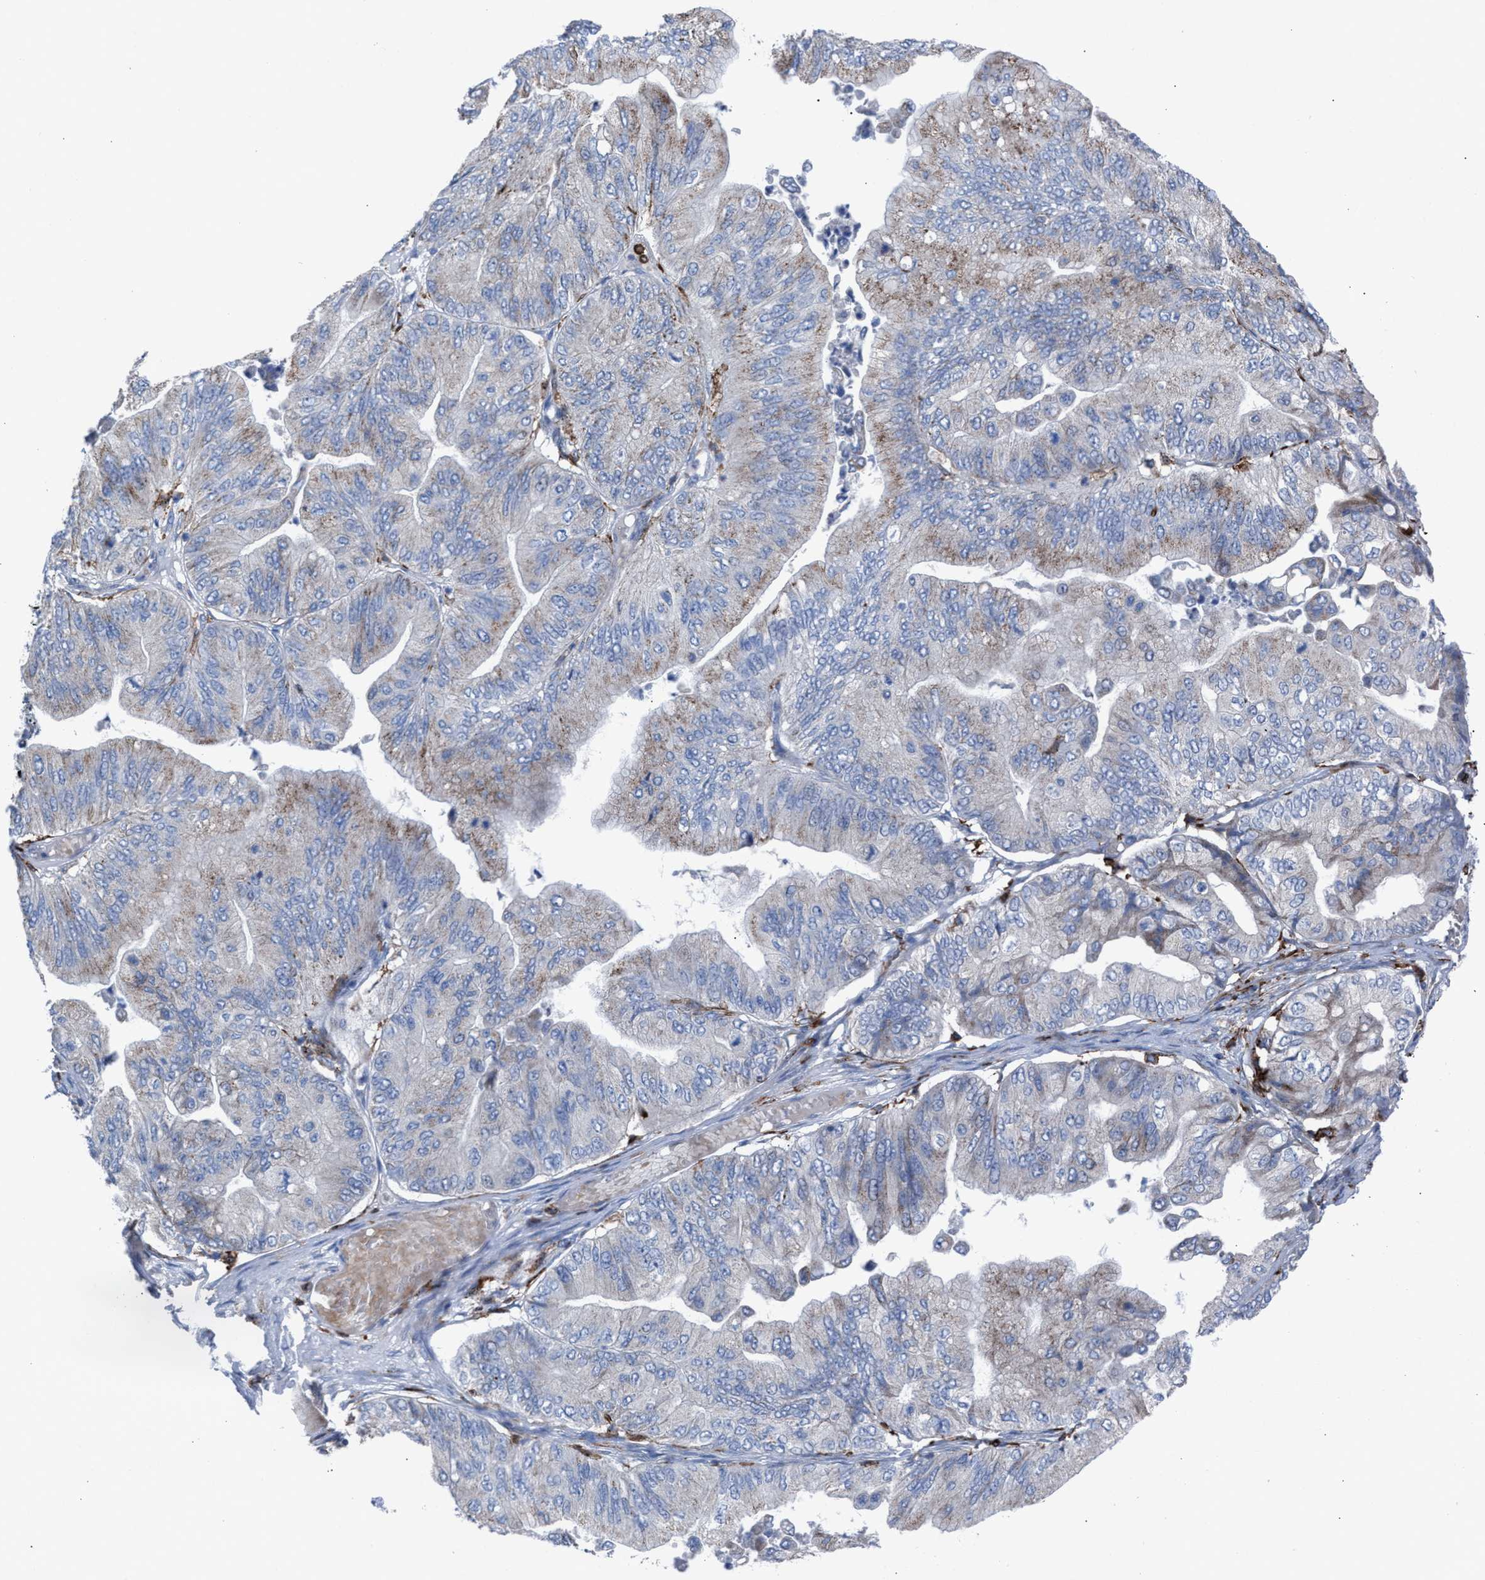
{"staining": {"intensity": "moderate", "quantity": "25%-75%", "location": "cytoplasmic/membranous"}, "tissue": "ovarian cancer", "cell_type": "Tumor cells", "image_type": "cancer", "snomed": [{"axis": "morphology", "description": "Cystadenocarcinoma, mucinous, NOS"}, {"axis": "topography", "description": "Ovary"}], "caption": "Ovarian mucinous cystadenocarcinoma stained with IHC exhibits moderate cytoplasmic/membranous staining in approximately 25%-75% of tumor cells. The staining is performed using DAB brown chromogen to label protein expression. The nuclei are counter-stained blue using hematoxylin.", "gene": "SLC47A1", "patient": {"sex": "female", "age": 61}}